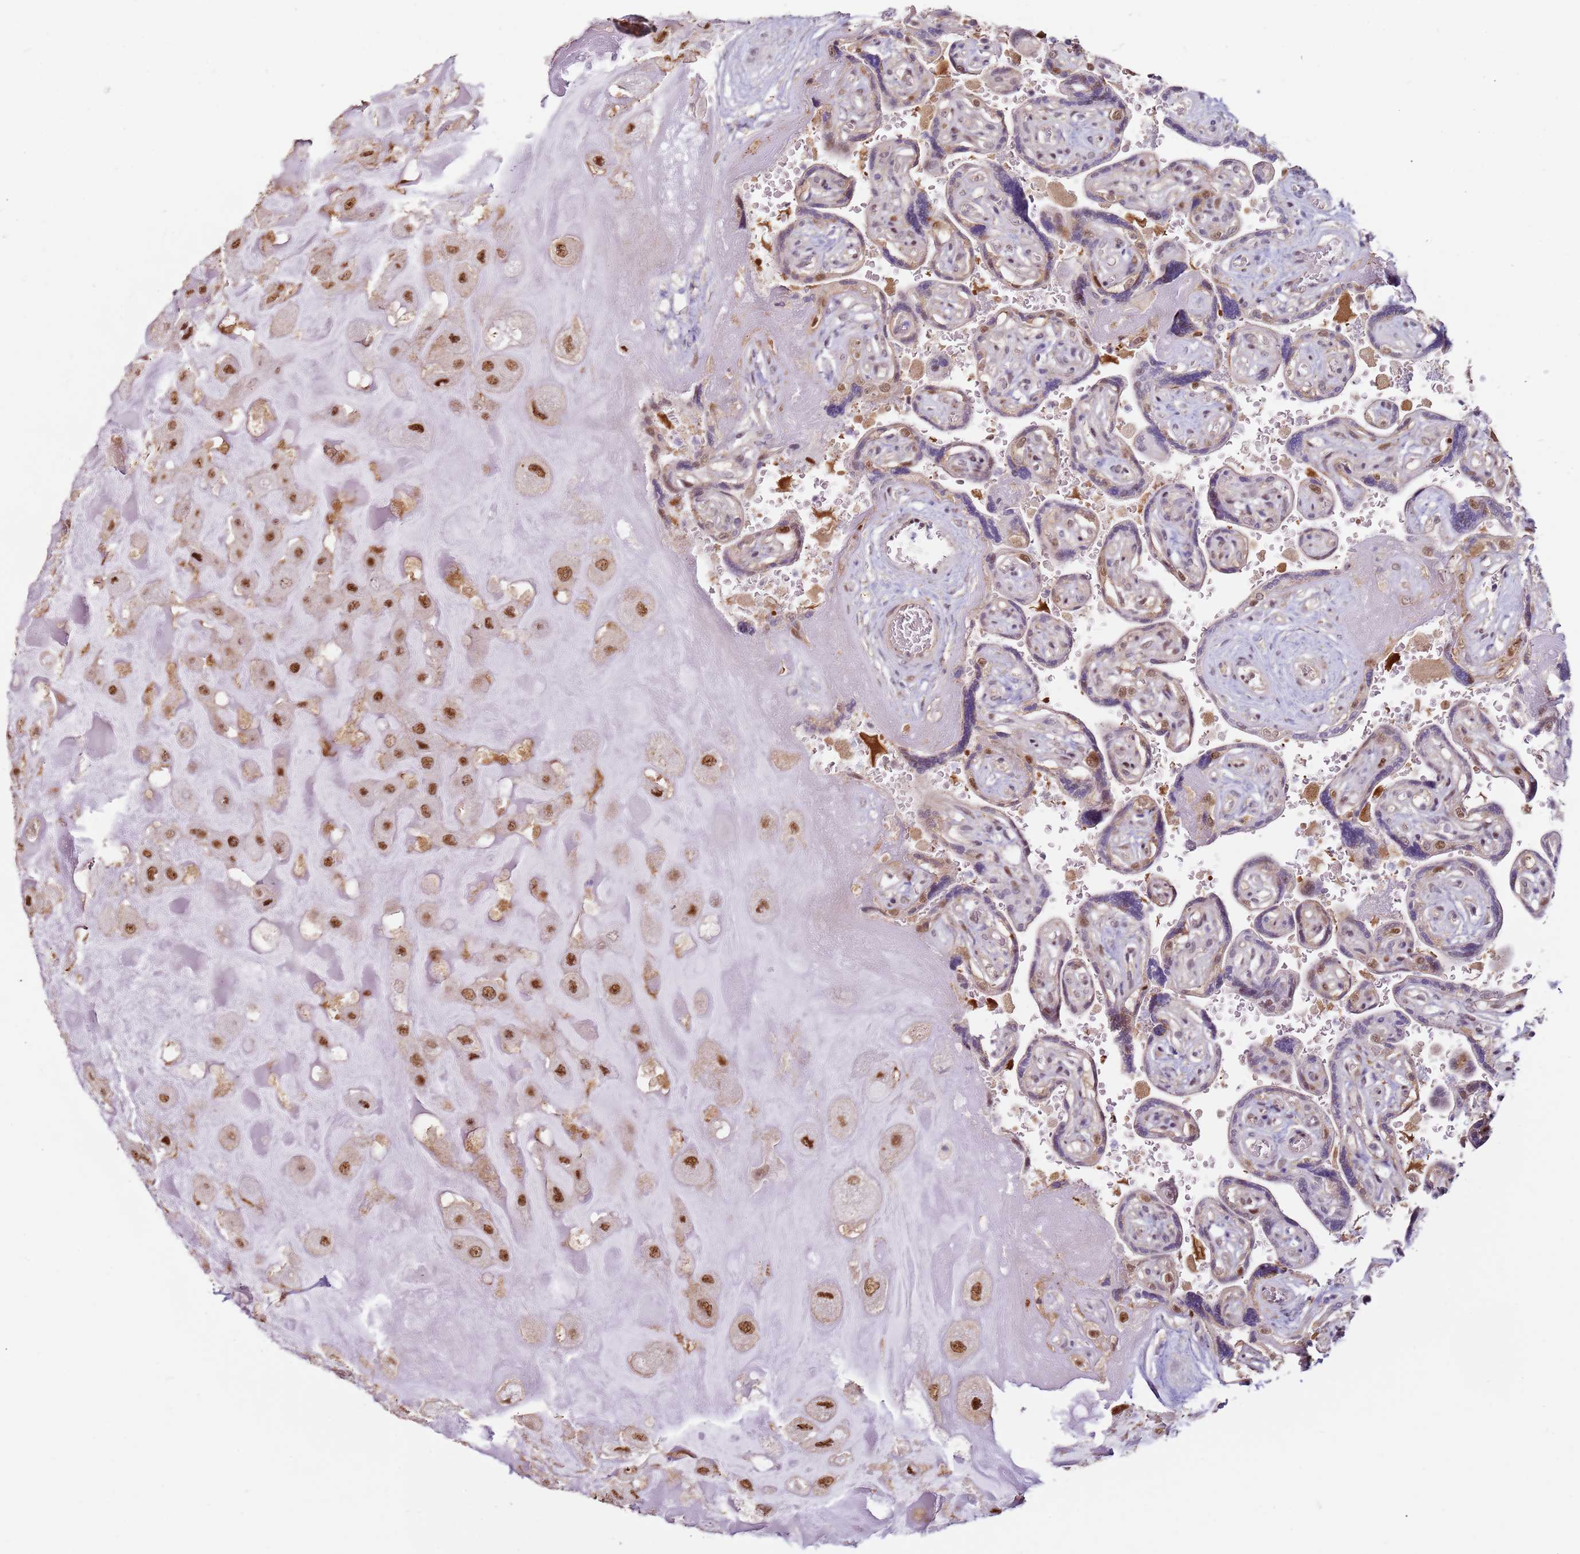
{"staining": {"intensity": "moderate", "quantity": ">75%", "location": "nuclear"}, "tissue": "placenta", "cell_type": "Decidual cells", "image_type": "normal", "snomed": [{"axis": "morphology", "description": "Normal tissue, NOS"}, {"axis": "topography", "description": "Placenta"}], "caption": "Moderate nuclear positivity is seen in approximately >75% of decidual cells in unremarkable placenta. The protein is shown in brown color, while the nuclei are stained blue.", "gene": "PSMD4", "patient": {"sex": "female", "age": 32}}